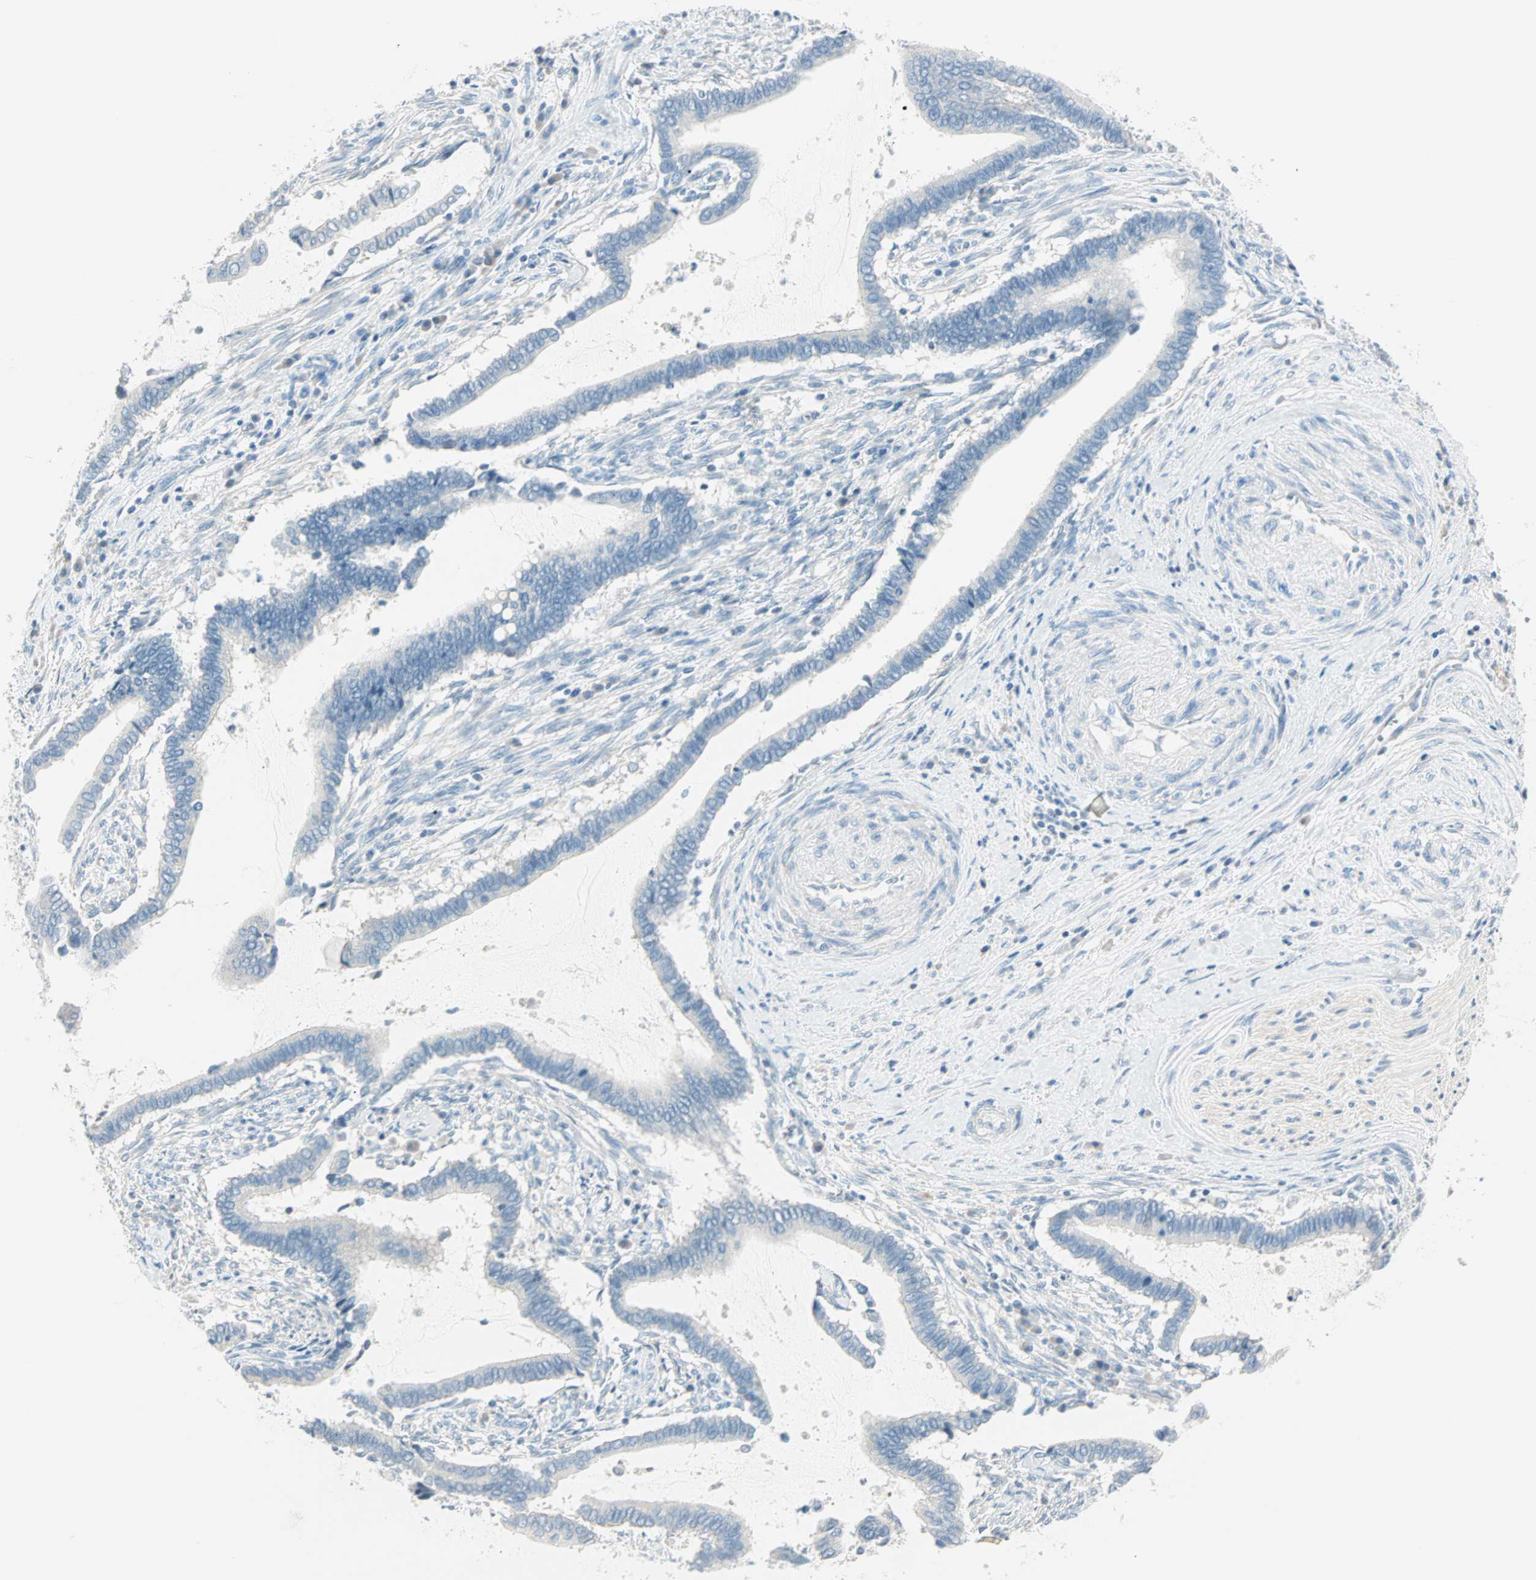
{"staining": {"intensity": "negative", "quantity": "none", "location": "none"}, "tissue": "cervical cancer", "cell_type": "Tumor cells", "image_type": "cancer", "snomed": [{"axis": "morphology", "description": "Adenocarcinoma, NOS"}, {"axis": "topography", "description": "Cervix"}], "caption": "IHC histopathology image of neoplastic tissue: human cervical cancer (adenocarcinoma) stained with DAB demonstrates no significant protein staining in tumor cells. Brightfield microscopy of immunohistochemistry (IHC) stained with DAB (brown) and hematoxylin (blue), captured at high magnification.", "gene": "SULT1C2", "patient": {"sex": "female", "age": 44}}